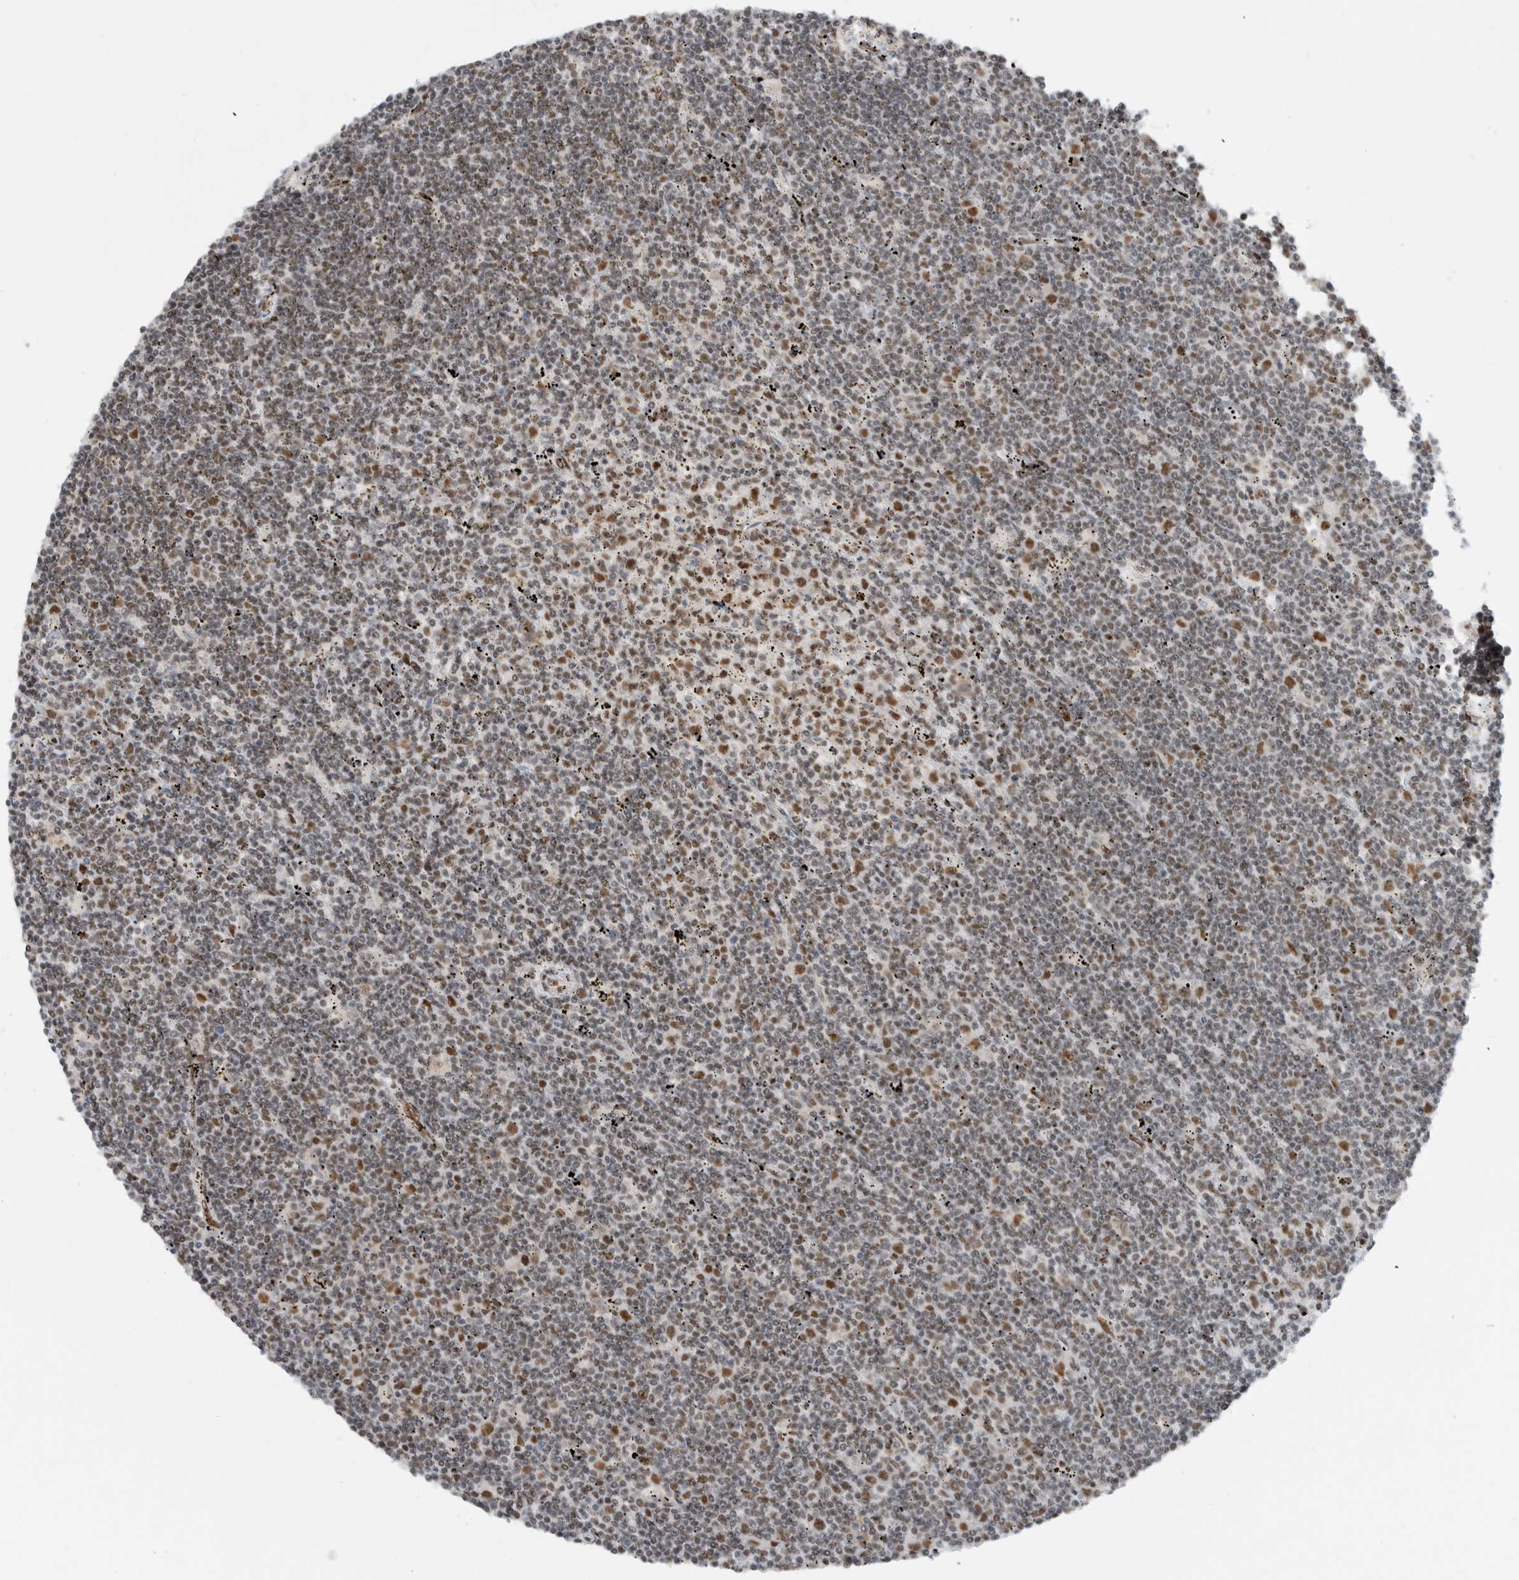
{"staining": {"intensity": "moderate", "quantity": "<25%", "location": "nuclear"}, "tissue": "lymphoma", "cell_type": "Tumor cells", "image_type": "cancer", "snomed": [{"axis": "morphology", "description": "Malignant lymphoma, non-Hodgkin's type, Low grade"}, {"axis": "topography", "description": "Spleen"}], "caption": "Lymphoma stained for a protein (brown) demonstrates moderate nuclear positive staining in about <25% of tumor cells.", "gene": "HNRNPR", "patient": {"sex": "male", "age": 76}}